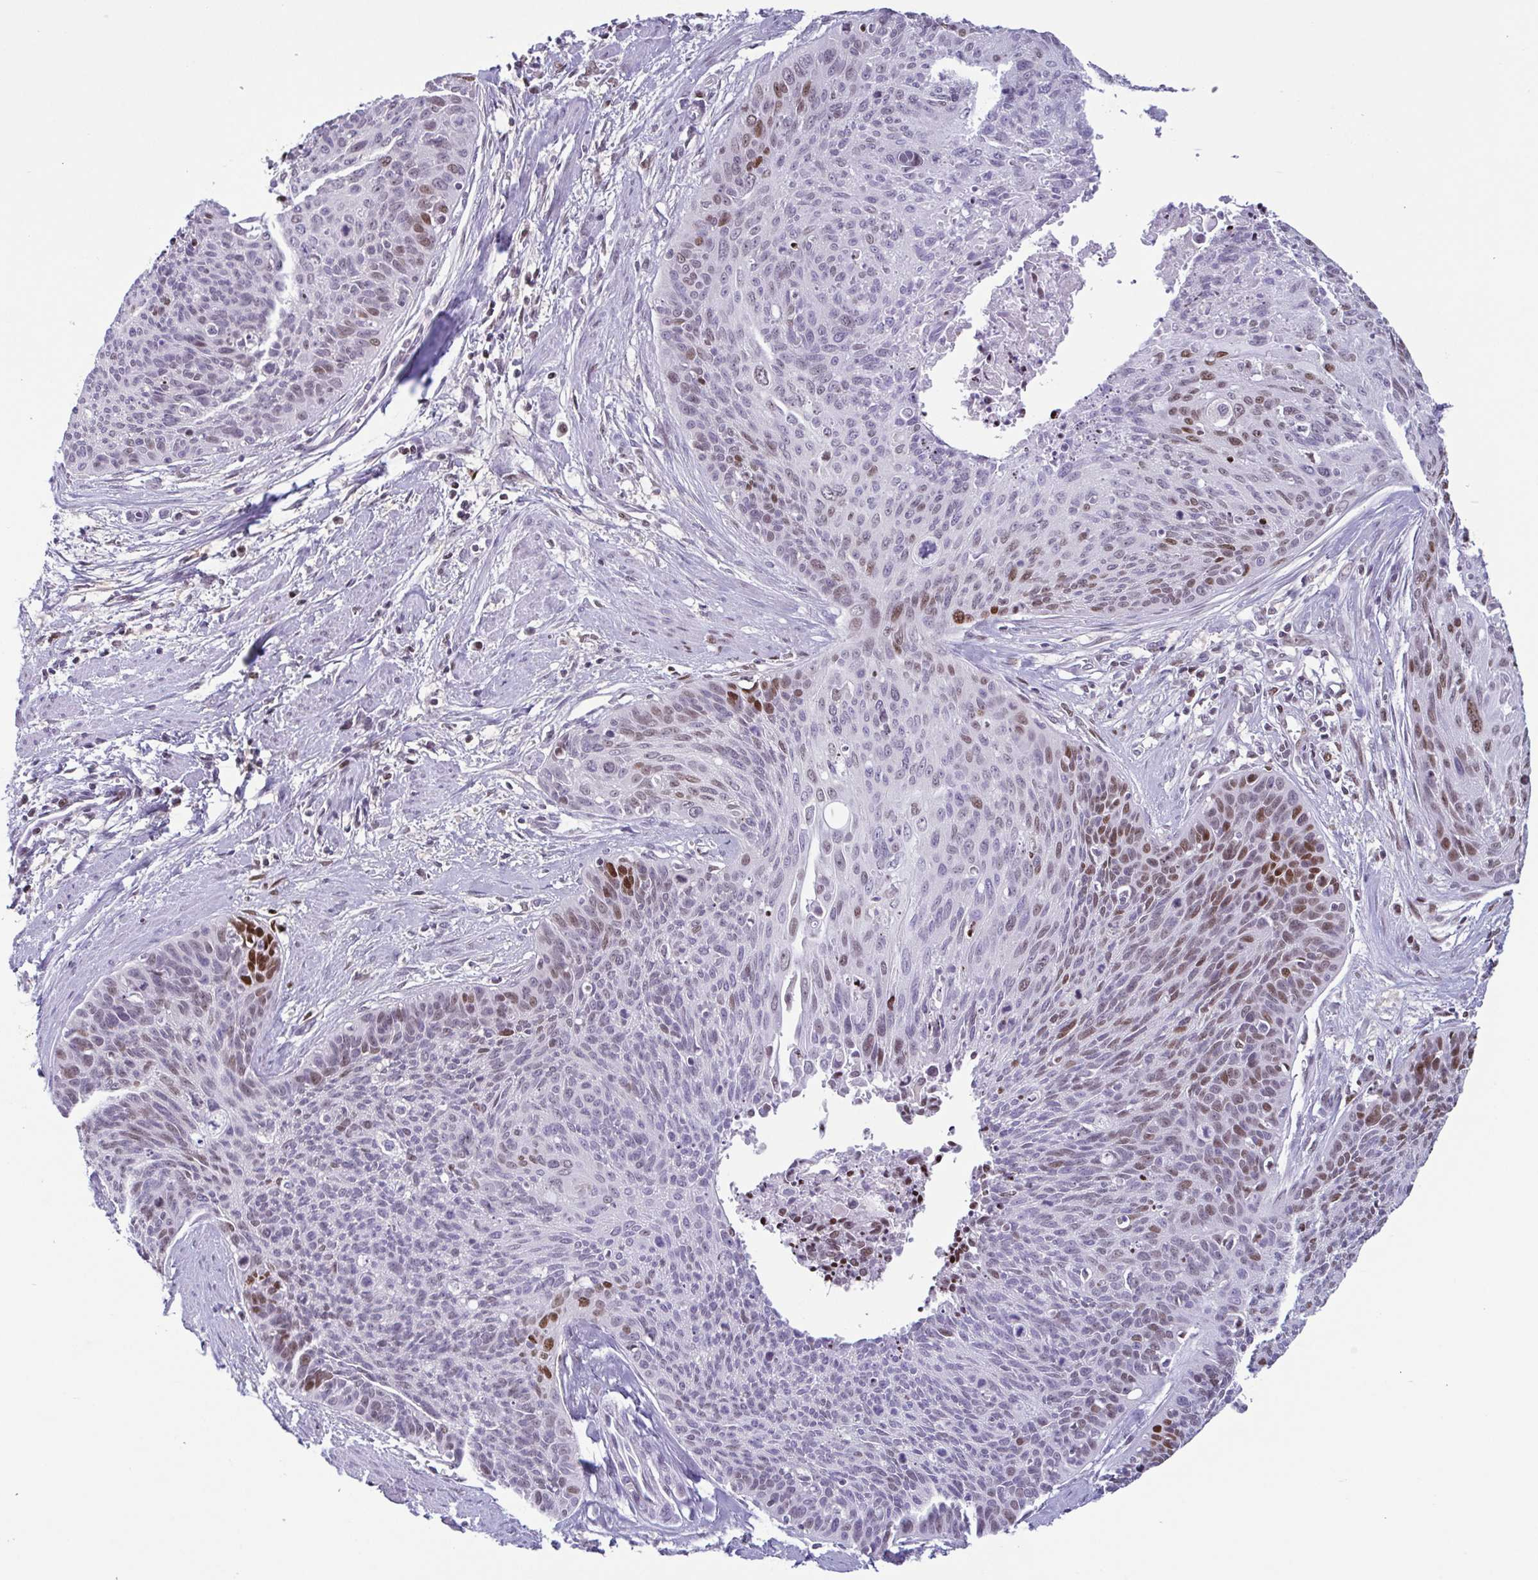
{"staining": {"intensity": "moderate", "quantity": "<25%", "location": "nuclear"}, "tissue": "cervical cancer", "cell_type": "Tumor cells", "image_type": "cancer", "snomed": [{"axis": "morphology", "description": "Squamous cell carcinoma, NOS"}, {"axis": "topography", "description": "Cervix"}], "caption": "Immunohistochemical staining of squamous cell carcinoma (cervical) demonstrates moderate nuclear protein positivity in about <25% of tumor cells. (DAB (3,3'-diaminobenzidine) IHC, brown staining for protein, blue staining for nuclei).", "gene": "IRF1", "patient": {"sex": "female", "age": 55}}